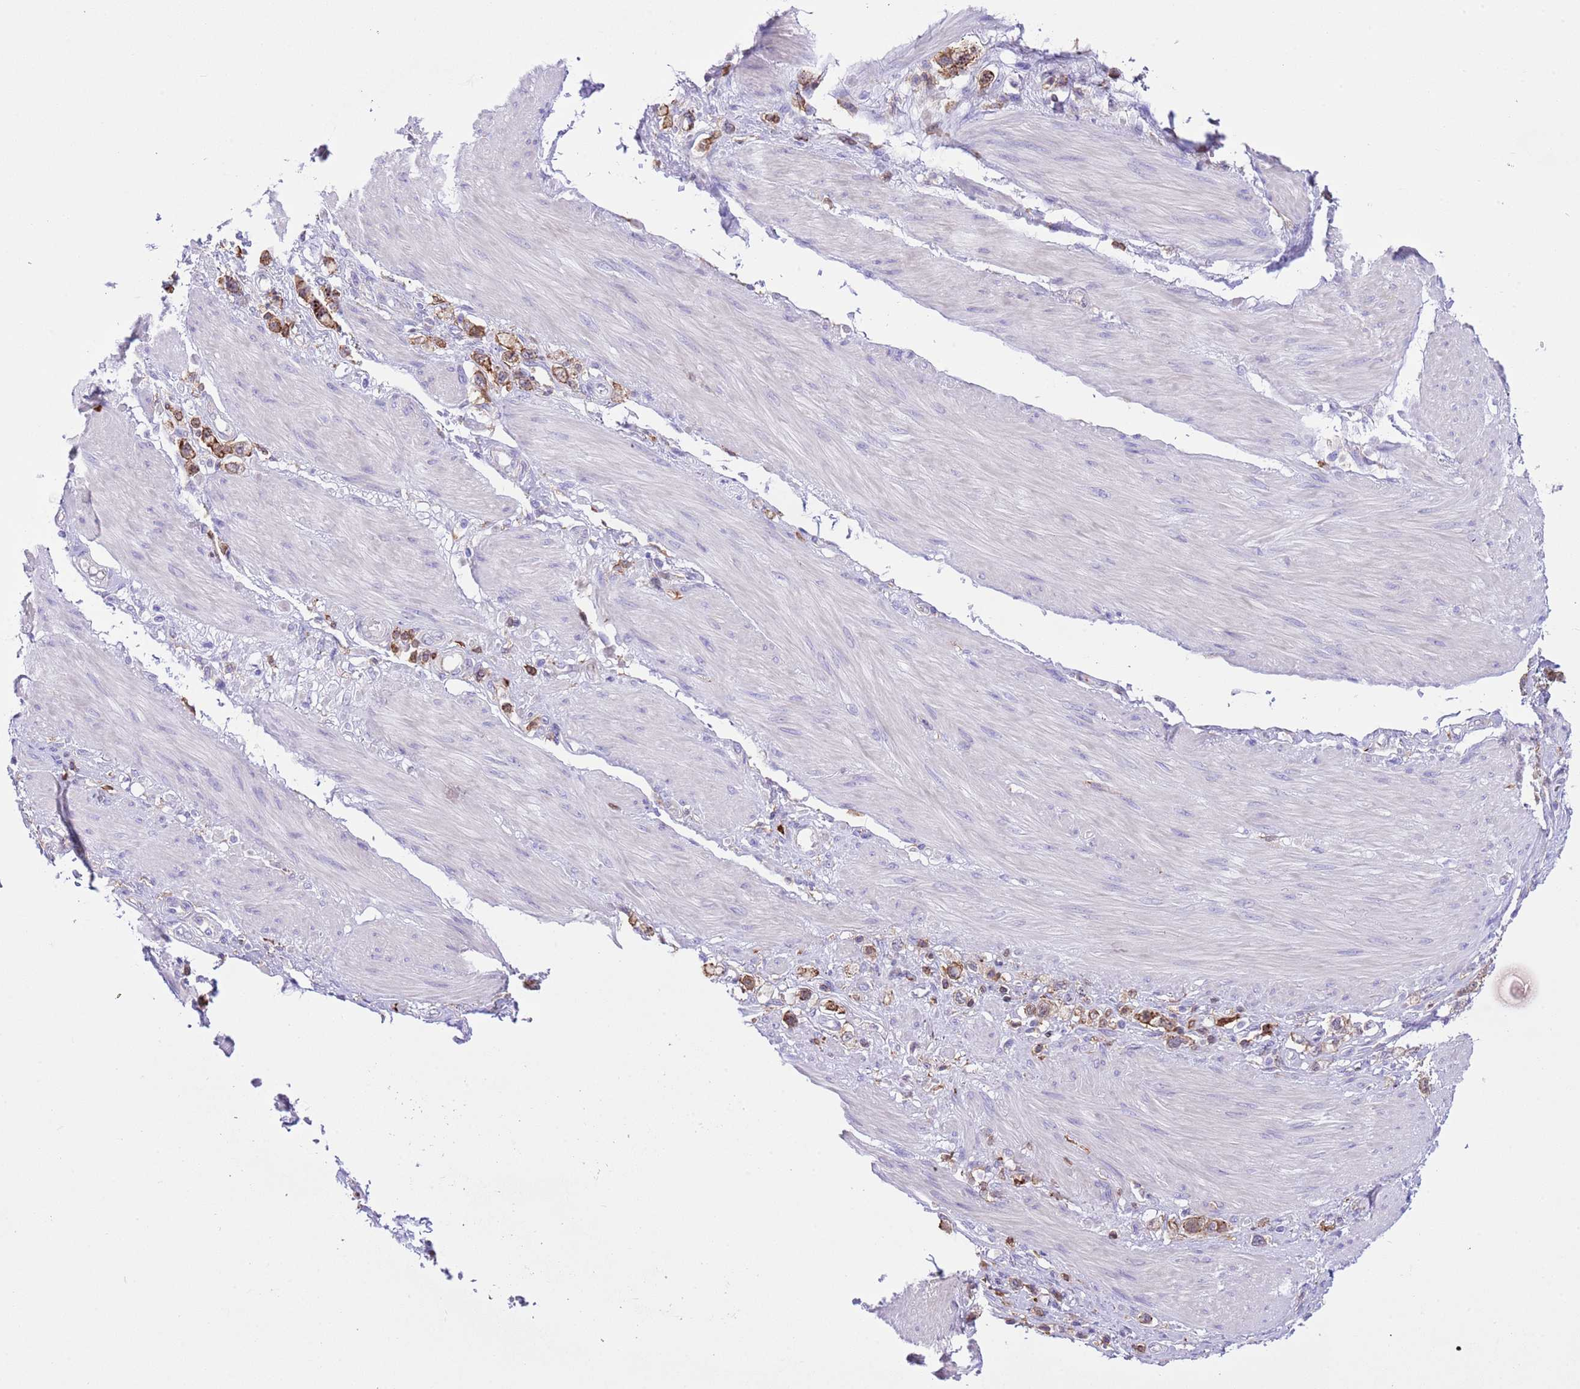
{"staining": {"intensity": "moderate", "quantity": ">75%", "location": "cytoplasmic/membranous,nuclear"}, "tissue": "stomach cancer", "cell_type": "Tumor cells", "image_type": "cancer", "snomed": [{"axis": "morphology", "description": "Adenocarcinoma, NOS"}, {"axis": "topography", "description": "Stomach"}], "caption": "There is medium levels of moderate cytoplasmic/membranous and nuclear expression in tumor cells of stomach cancer (adenocarcinoma), as demonstrated by immunohistochemical staining (brown color).", "gene": "EFHD2", "patient": {"sex": "female", "age": 65}}